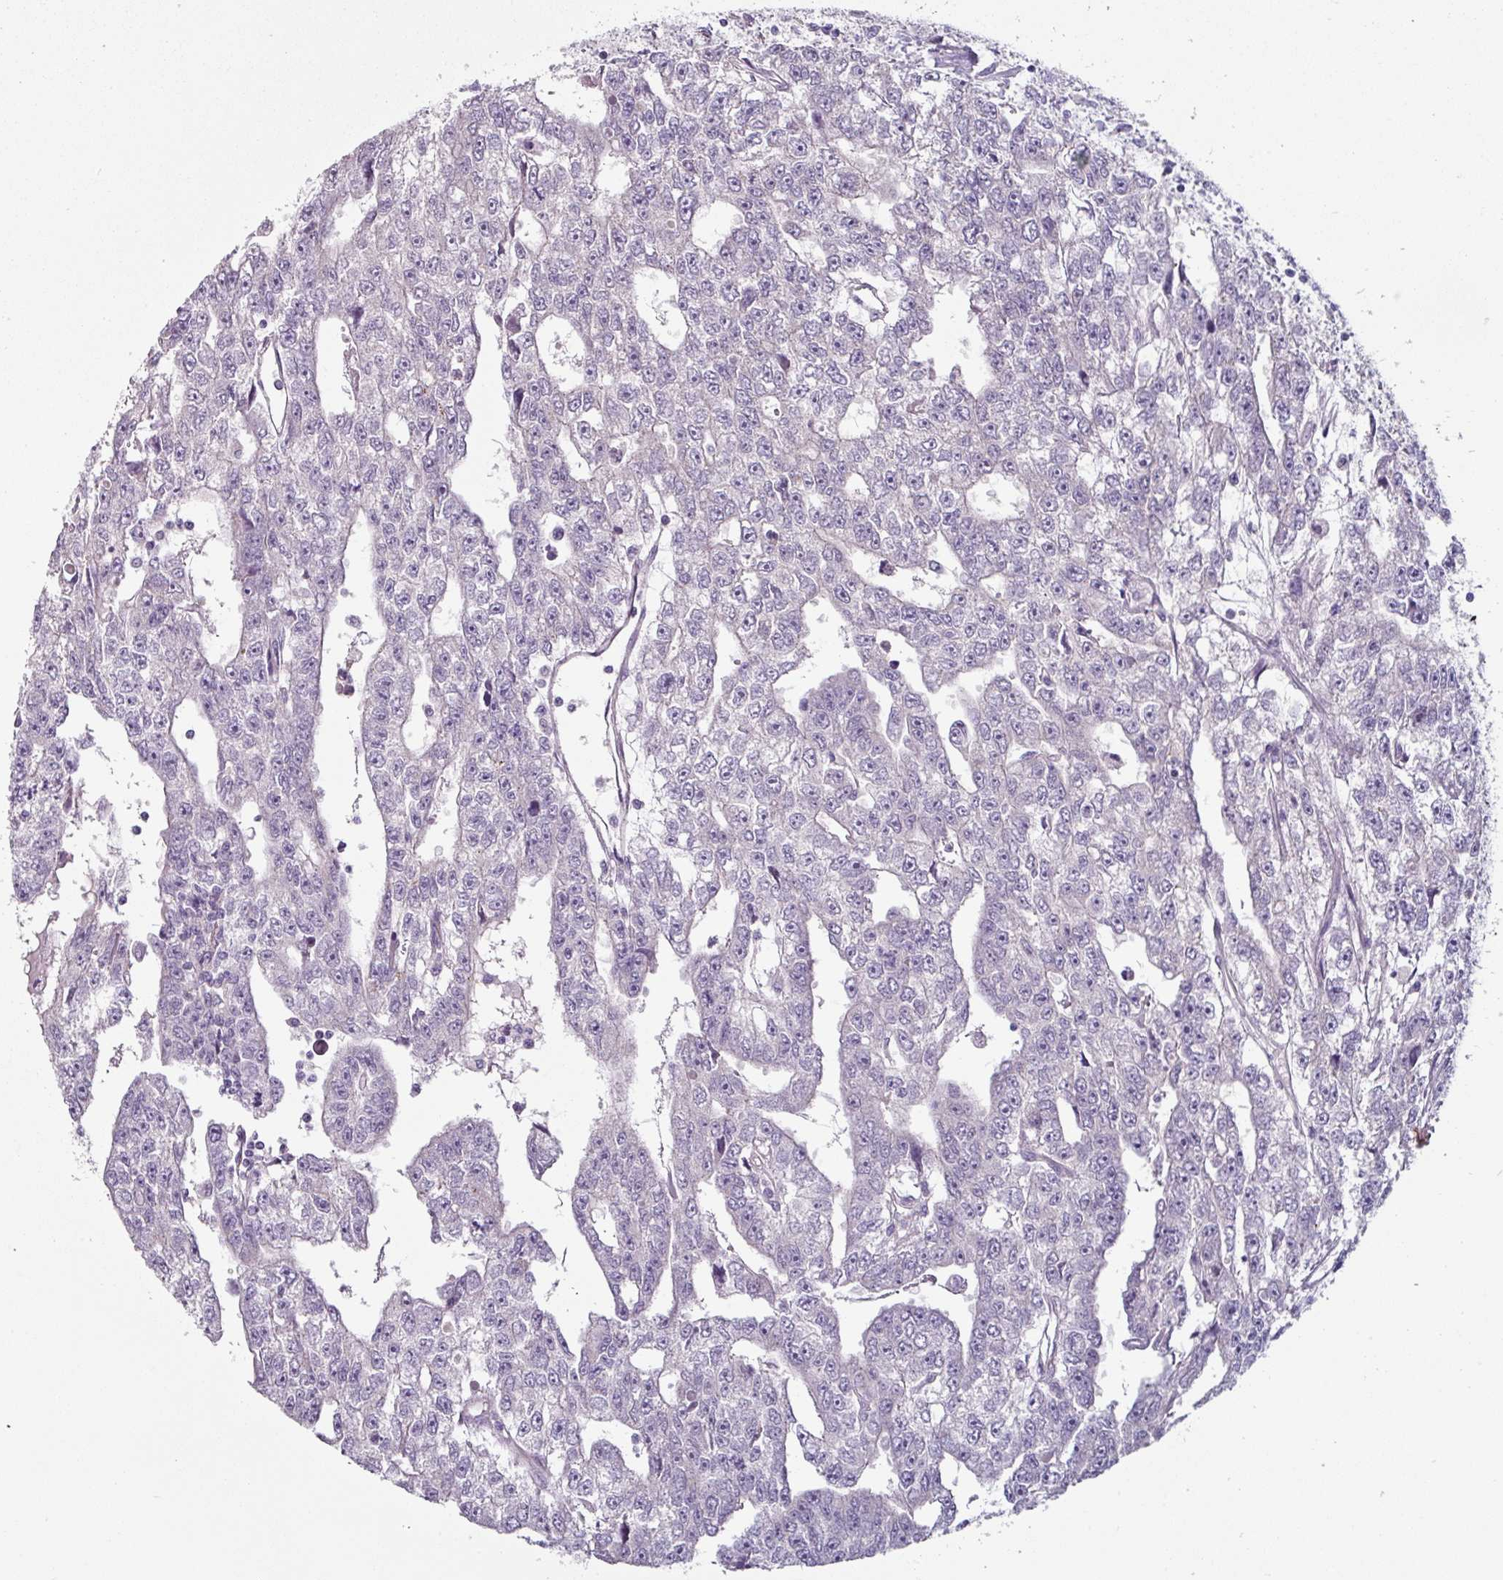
{"staining": {"intensity": "negative", "quantity": "none", "location": "none"}, "tissue": "testis cancer", "cell_type": "Tumor cells", "image_type": "cancer", "snomed": [{"axis": "morphology", "description": "Carcinoma, Embryonal, NOS"}, {"axis": "topography", "description": "Testis"}], "caption": "IHC of testis embryonal carcinoma displays no expression in tumor cells. (DAB immunohistochemistry, high magnification).", "gene": "MTMR14", "patient": {"sex": "male", "age": 20}}